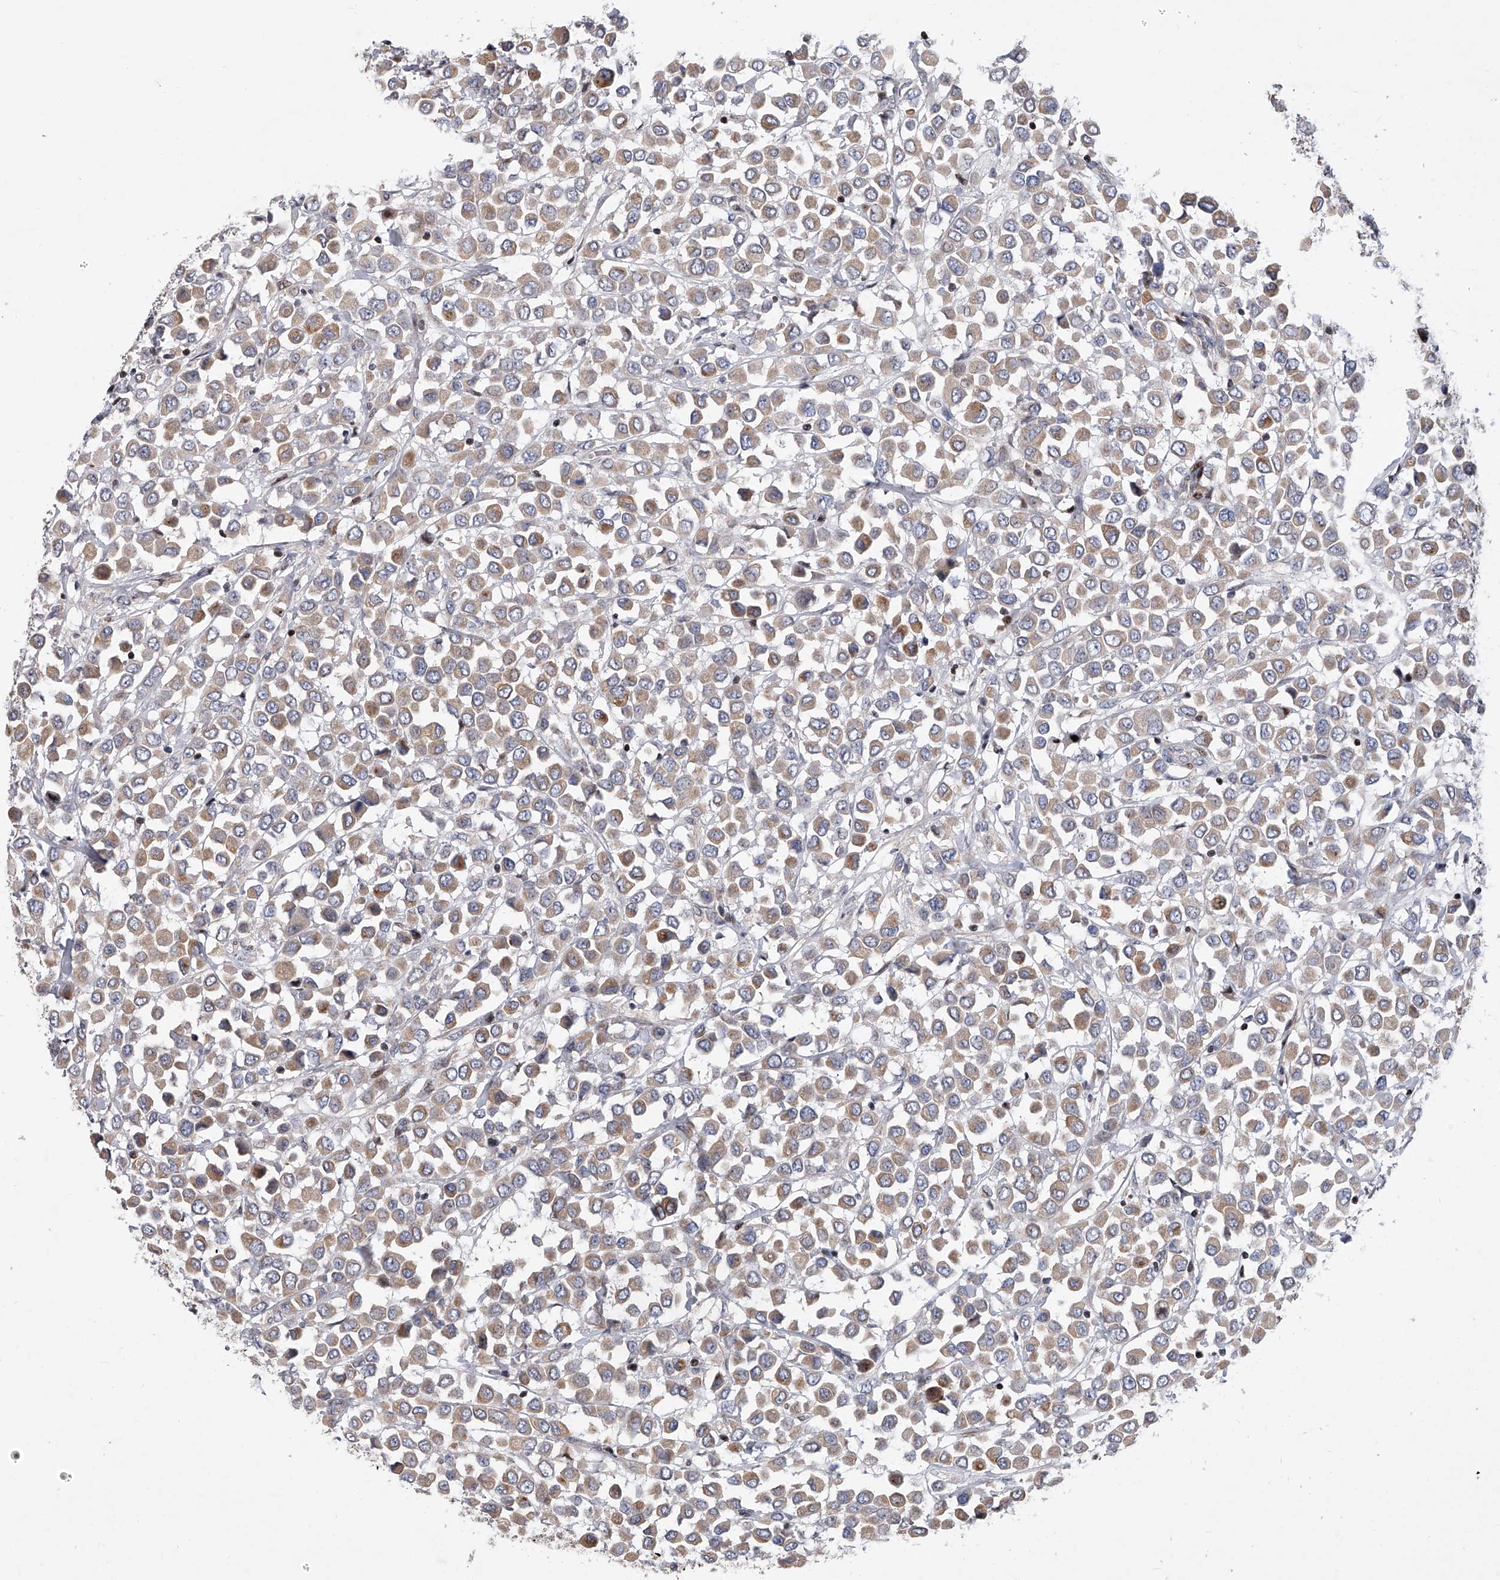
{"staining": {"intensity": "moderate", "quantity": "<25%", "location": "cytoplasmic/membranous"}, "tissue": "breast cancer", "cell_type": "Tumor cells", "image_type": "cancer", "snomed": [{"axis": "morphology", "description": "Duct carcinoma"}, {"axis": "topography", "description": "Breast"}], "caption": "Breast cancer (invasive ductal carcinoma) tissue exhibits moderate cytoplasmic/membranous positivity in about <25% of tumor cells", "gene": "CDH12", "patient": {"sex": "female", "age": 61}}